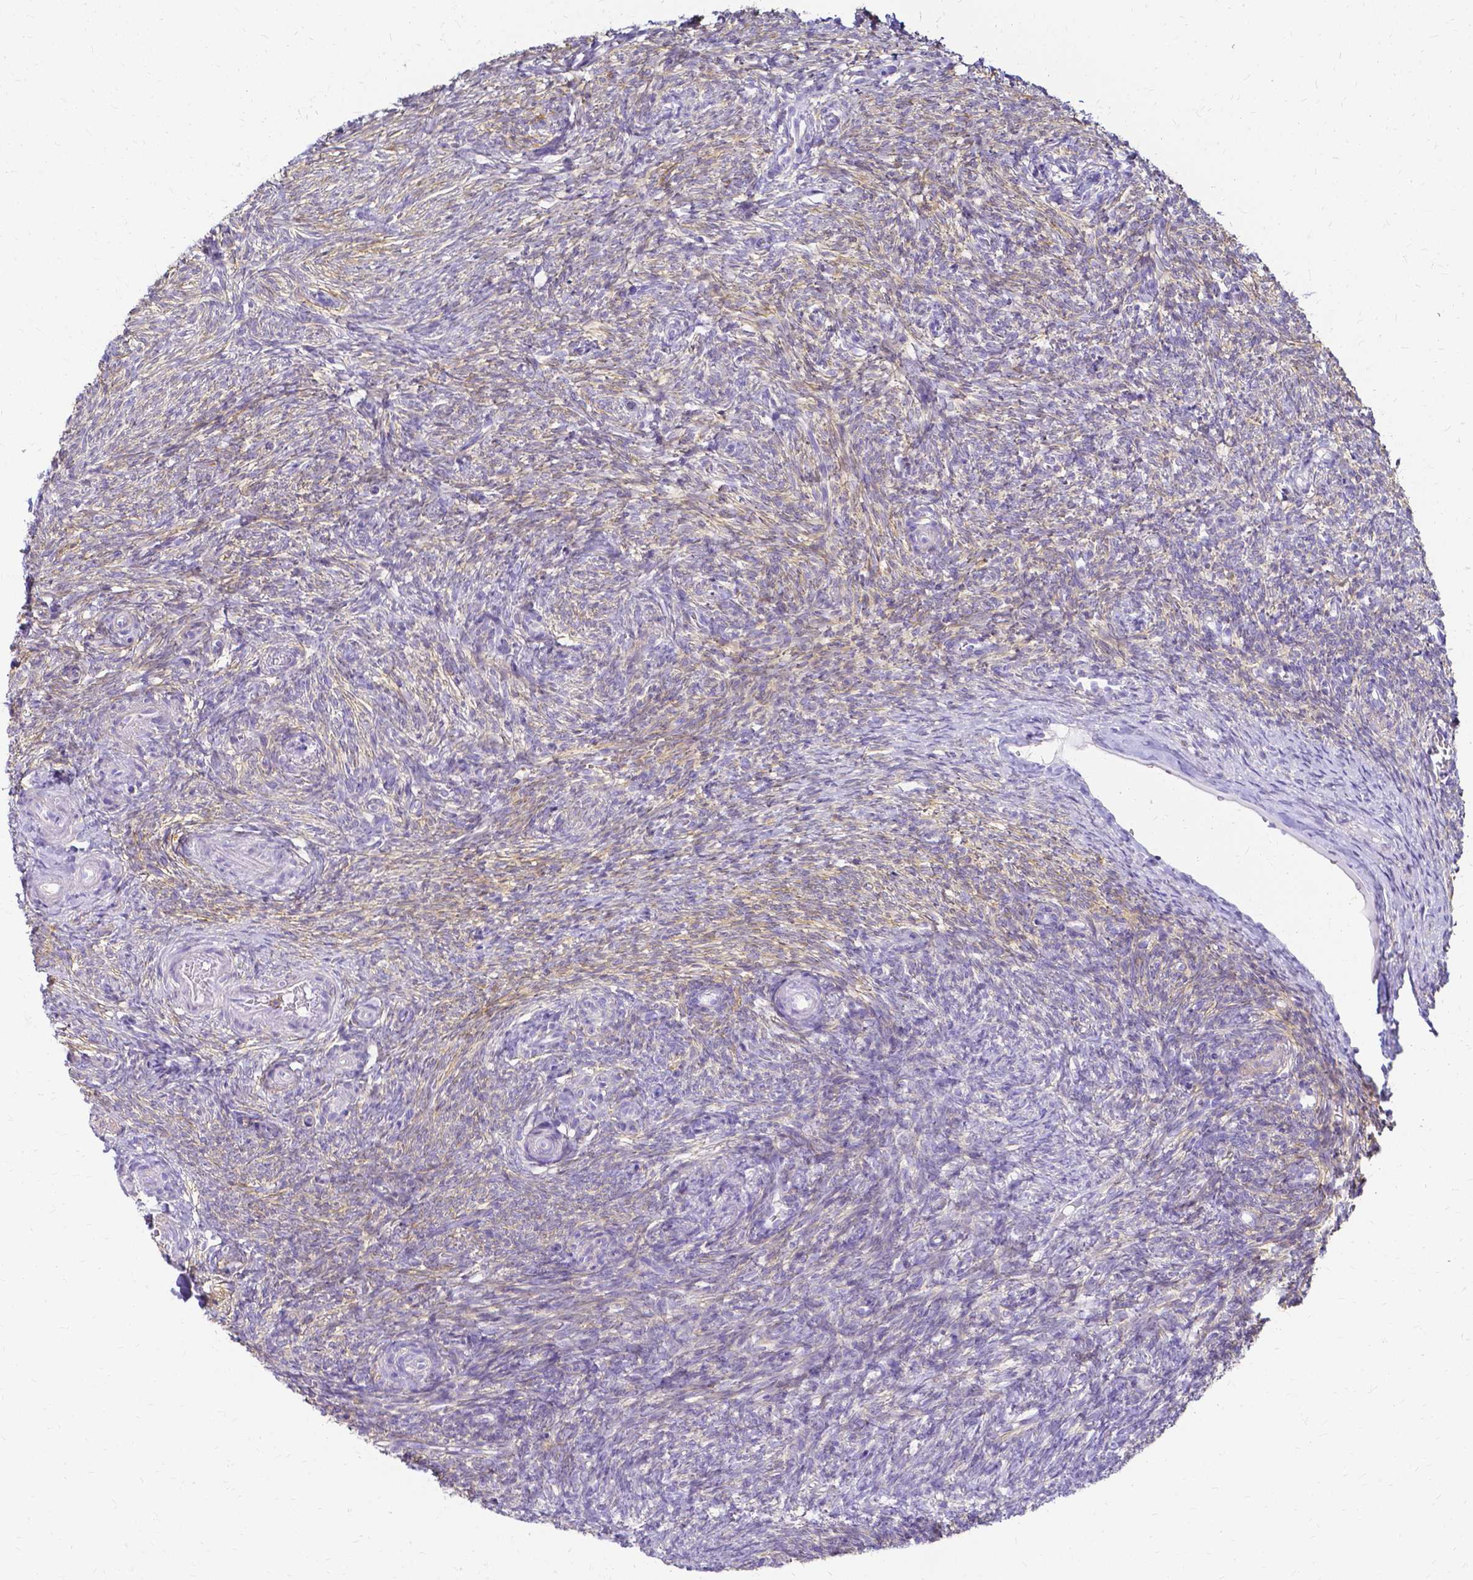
{"staining": {"intensity": "negative", "quantity": "none", "location": "none"}, "tissue": "ovary", "cell_type": "Follicle cells", "image_type": "normal", "snomed": [{"axis": "morphology", "description": "Normal tissue, NOS"}, {"axis": "topography", "description": "Ovary"}], "caption": "Histopathology image shows no significant protein expression in follicle cells of normal ovary.", "gene": "HSPA12A", "patient": {"sex": "female", "age": 39}}